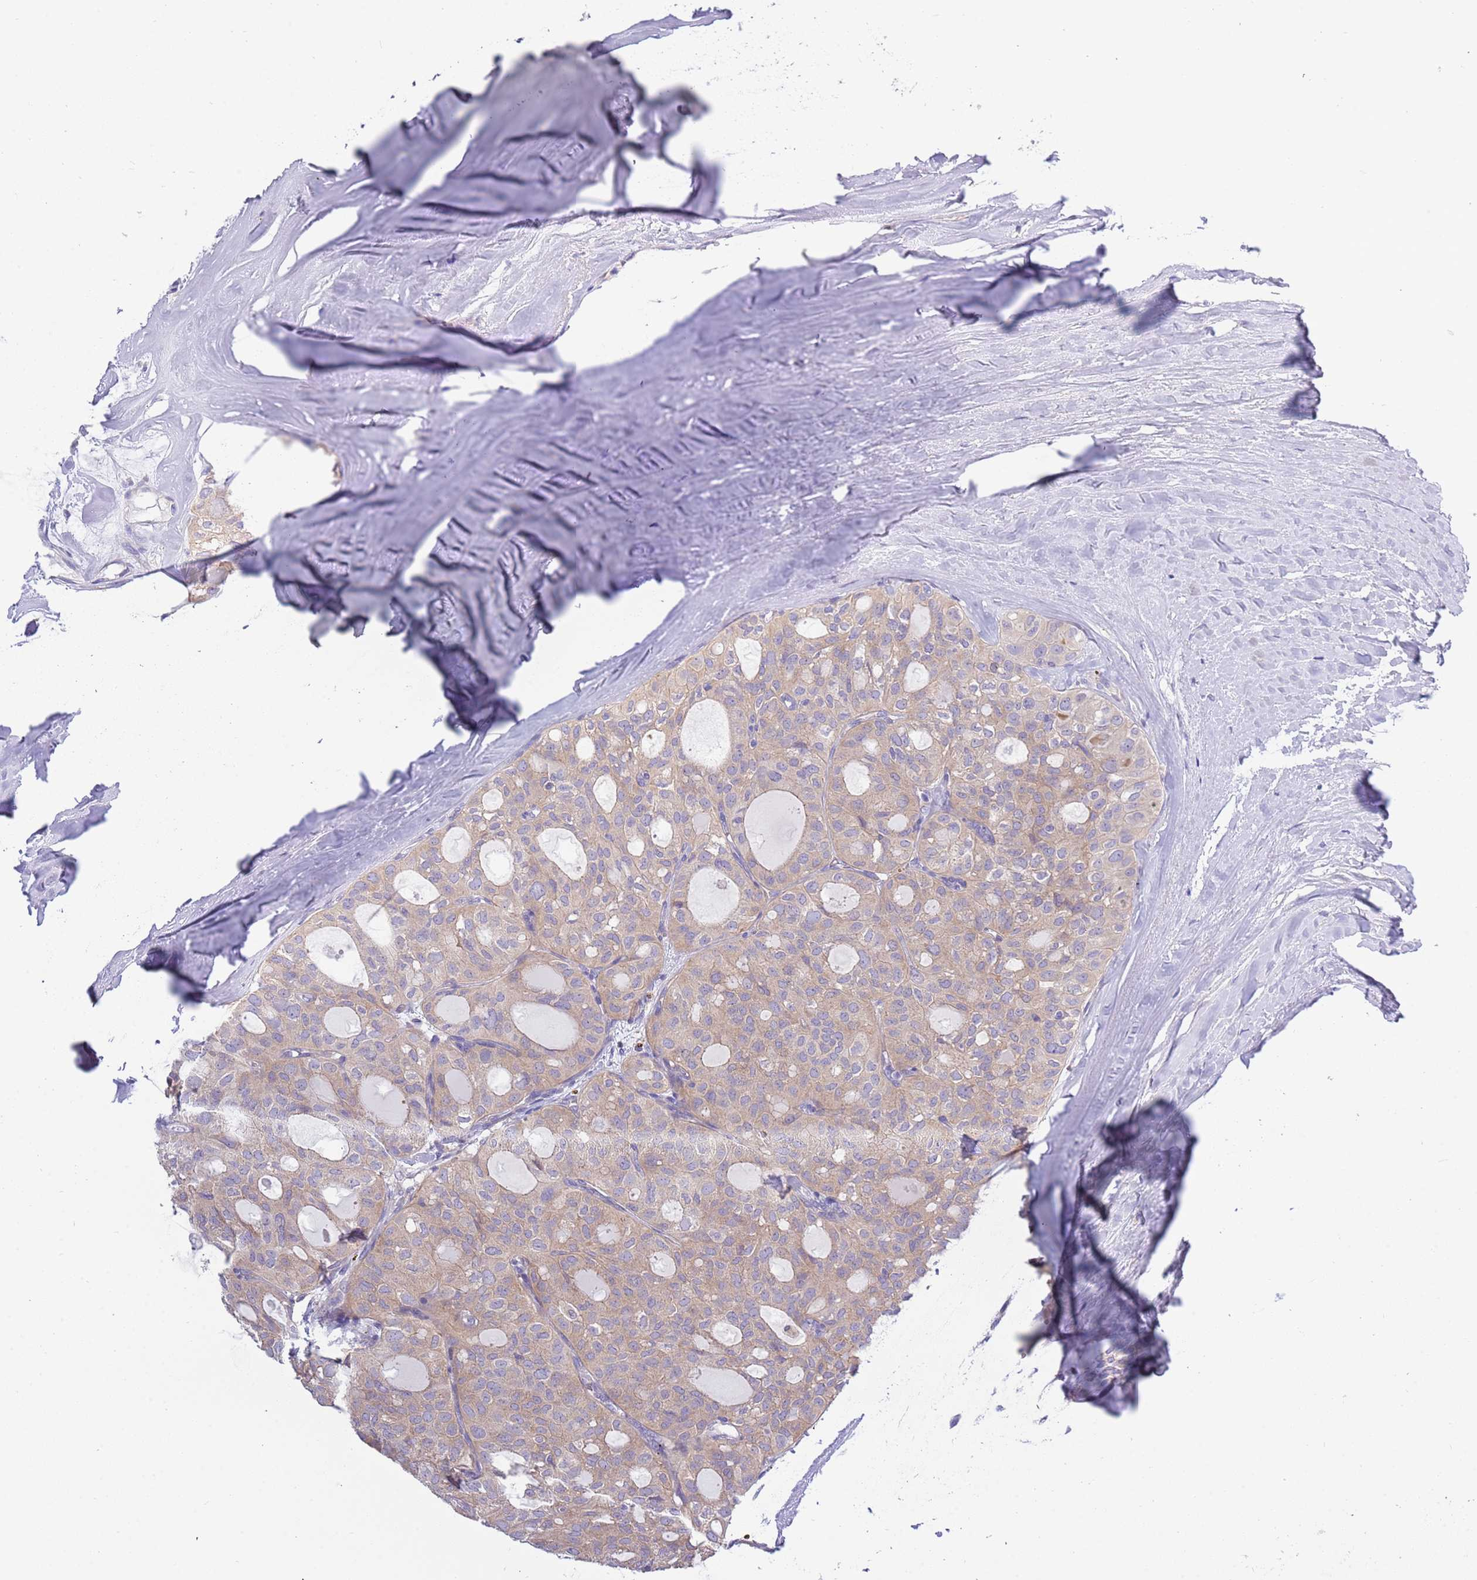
{"staining": {"intensity": "weak", "quantity": ">75%", "location": "cytoplasmic/membranous"}, "tissue": "thyroid cancer", "cell_type": "Tumor cells", "image_type": "cancer", "snomed": [{"axis": "morphology", "description": "Follicular adenoma carcinoma, NOS"}, {"axis": "topography", "description": "Thyroid gland"}], "caption": "Protein positivity by IHC demonstrates weak cytoplasmic/membranous staining in approximately >75% of tumor cells in thyroid cancer (follicular adenoma carcinoma). (Stains: DAB (3,3'-diaminobenzidine) in brown, nuclei in blue, Microscopy: brightfield microscopy at high magnification).", "gene": "STIP1", "patient": {"sex": "male", "age": 75}}